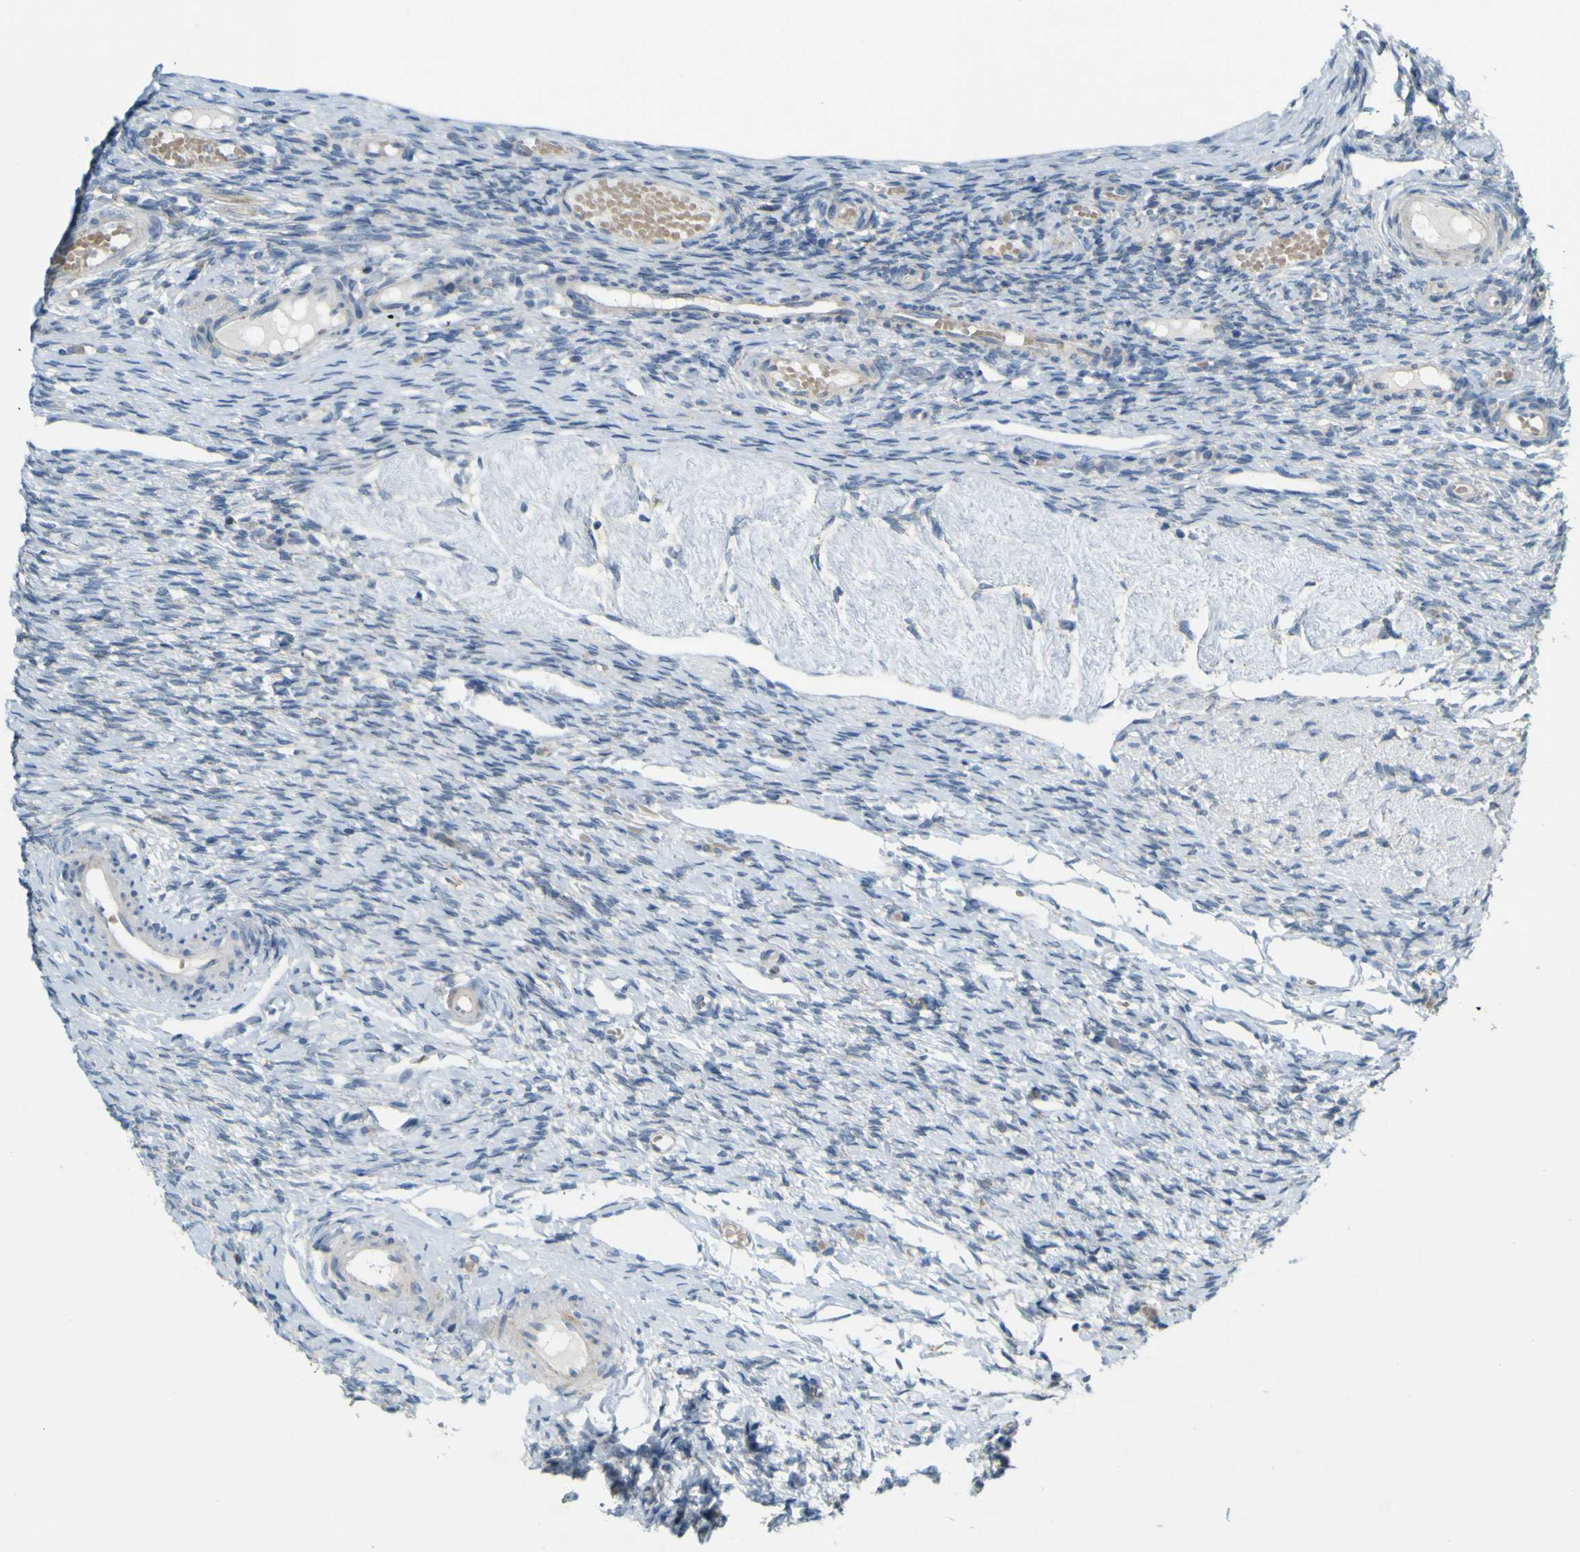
{"staining": {"intensity": "negative", "quantity": "none", "location": "none"}, "tissue": "ovary", "cell_type": "Ovarian stroma cells", "image_type": "normal", "snomed": [{"axis": "morphology", "description": "Normal tissue, NOS"}, {"axis": "topography", "description": "Ovary"}], "caption": "Ovarian stroma cells are negative for brown protein staining in benign ovary.", "gene": "ACBD5", "patient": {"sex": "female", "age": 60}}